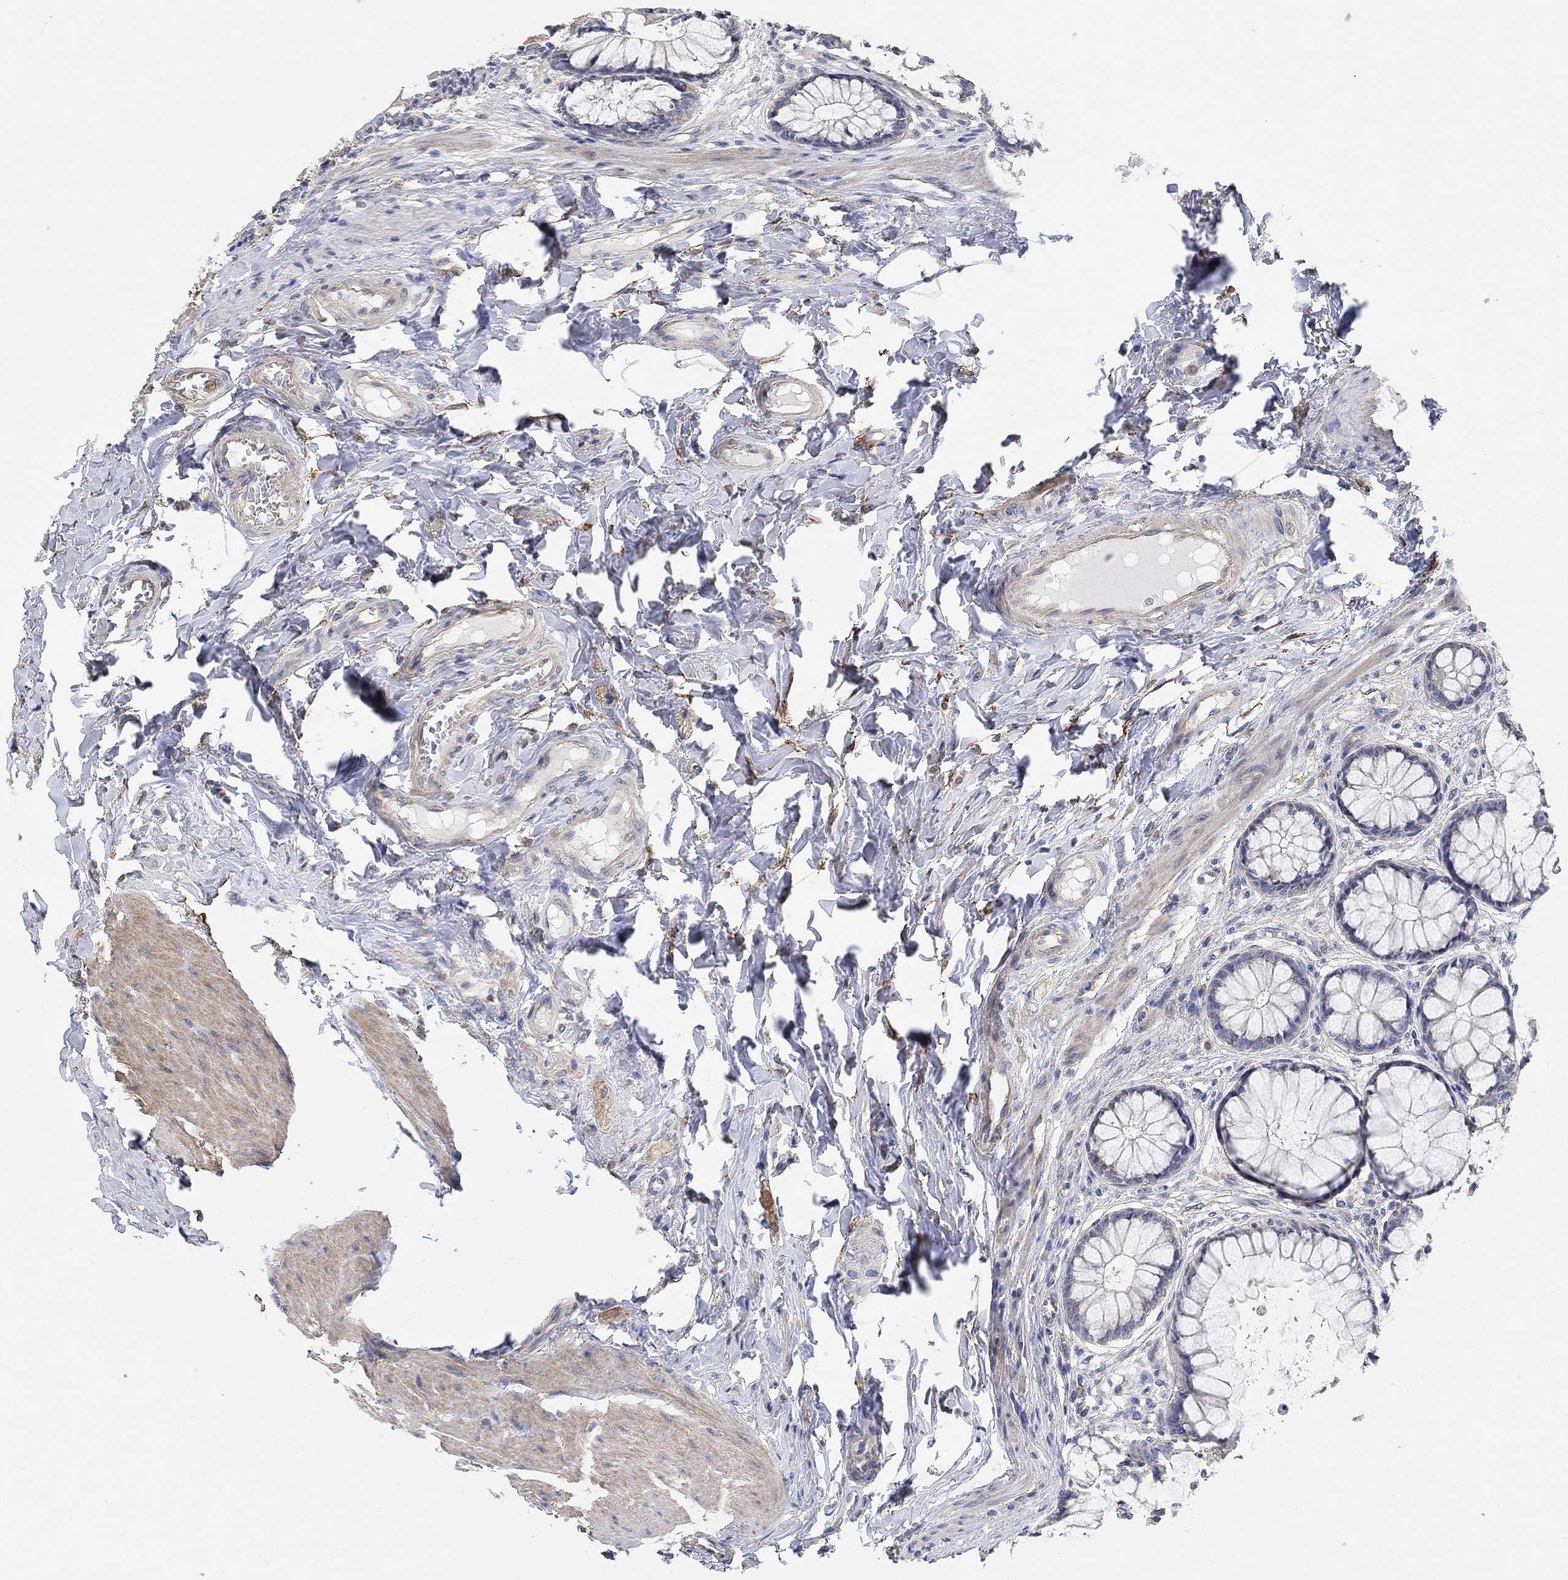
{"staining": {"intensity": "negative", "quantity": "none", "location": "none"}, "tissue": "colon", "cell_type": "Endothelial cells", "image_type": "normal", "snomed": [{"axis": "morphology", "description": "Normal tissue, NOS"}, {"axis": "topography", "description": "Colon"}], "caption": "The image demonstrates no staining of endothelial cells in normal colon.", "gene": "SYT16", "patient": {"sex": "female", "age": 65}}